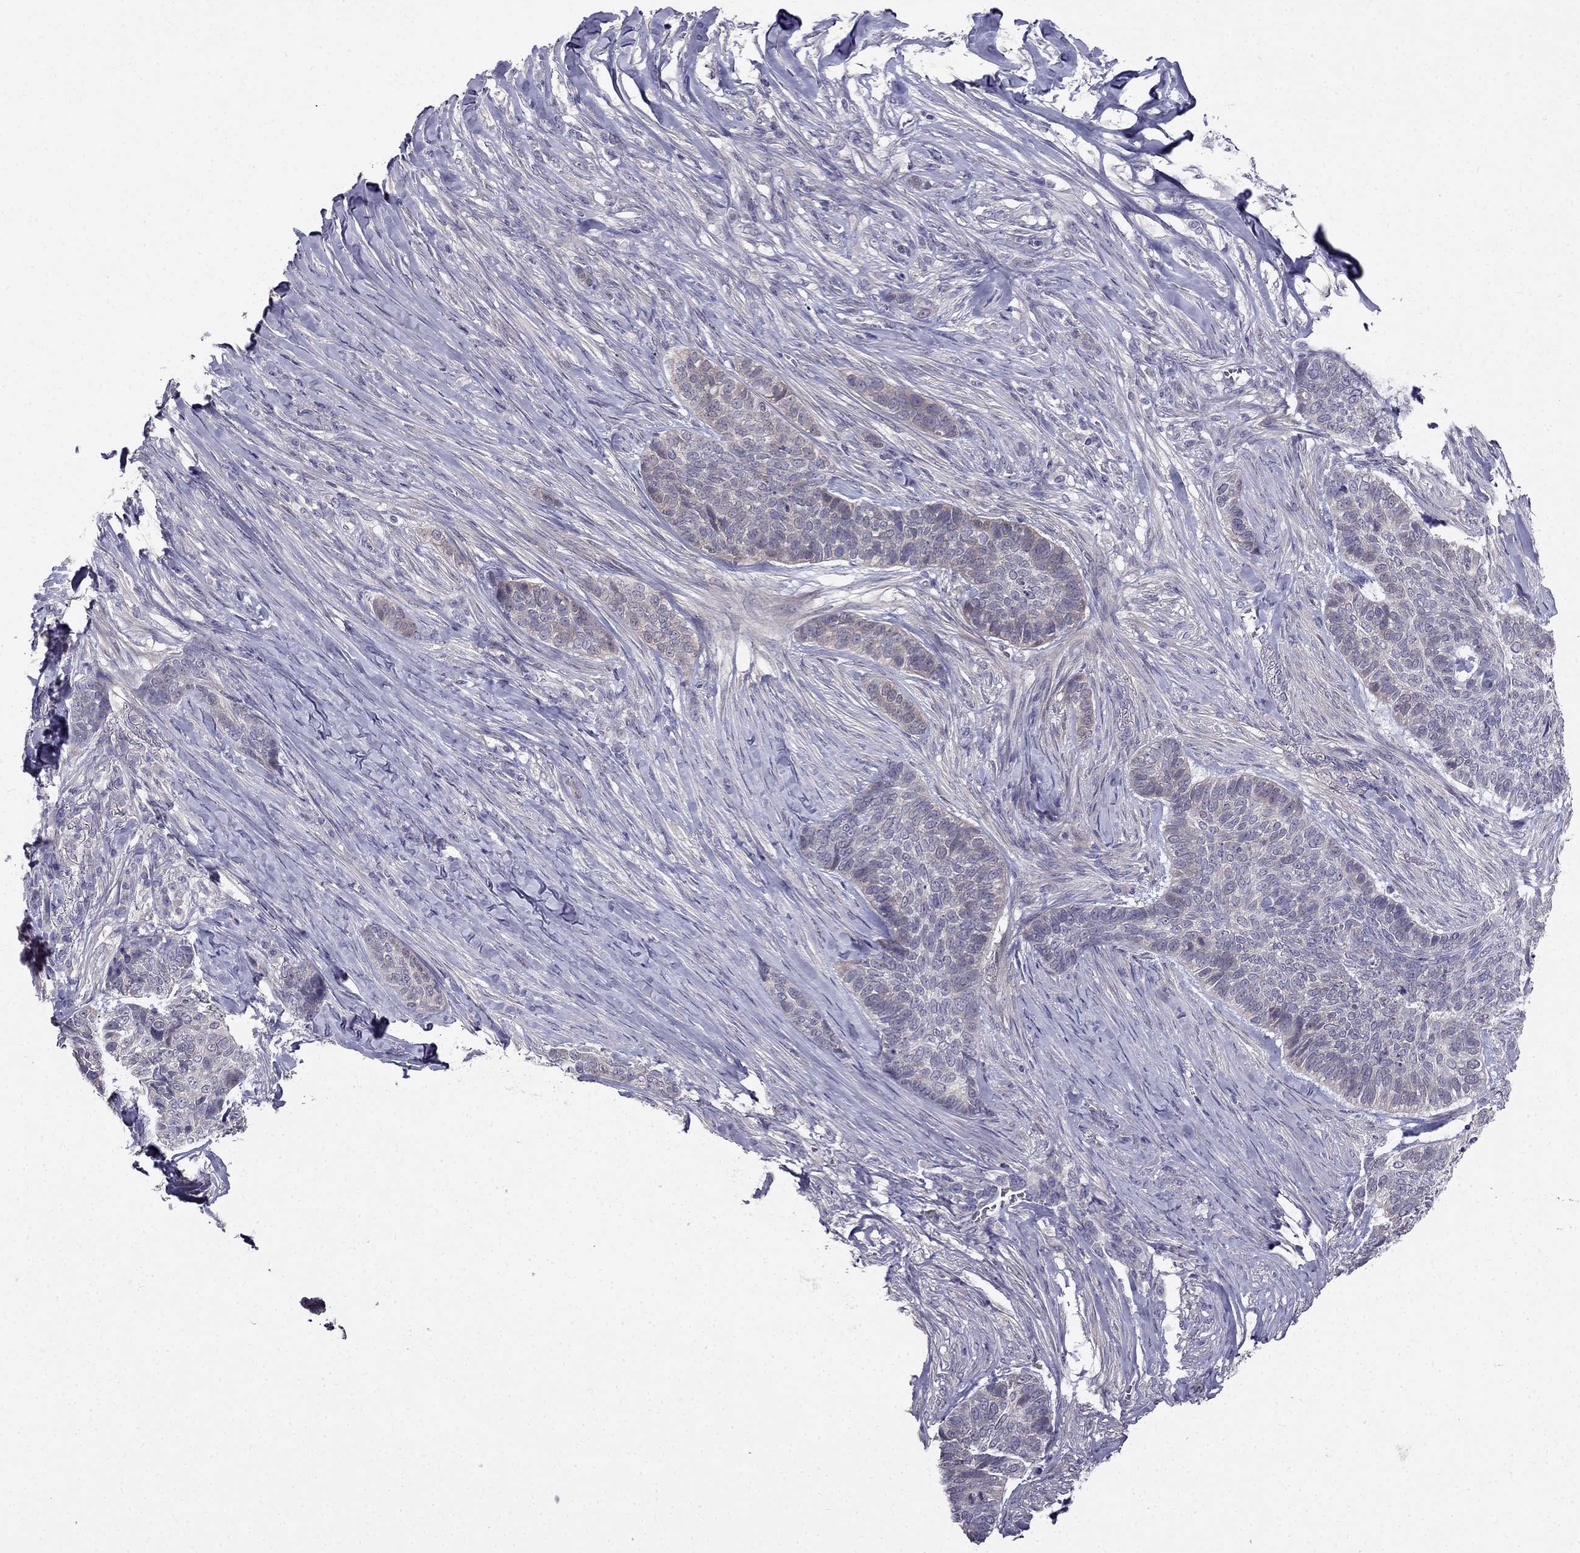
{"staining": {"intensity": "negative", "quantity": "none", "location": "none"}, "tissue": "skin cancer", "cell_type": "Tumor cells", "image_type": "cancer", "snomed": [{"axis": "morphology", "description": "Basal cell carcinoma"}, {"axis": "topography", "description": "Skin"}], "caption": "A high-resolution photomicrograph shows IHC staining of basal cell carcinoma (skin), which demonstrates no significant expression in tumor cells.", "gene": "AS3MT", "patient": {"sex": "female", "age": 69}}